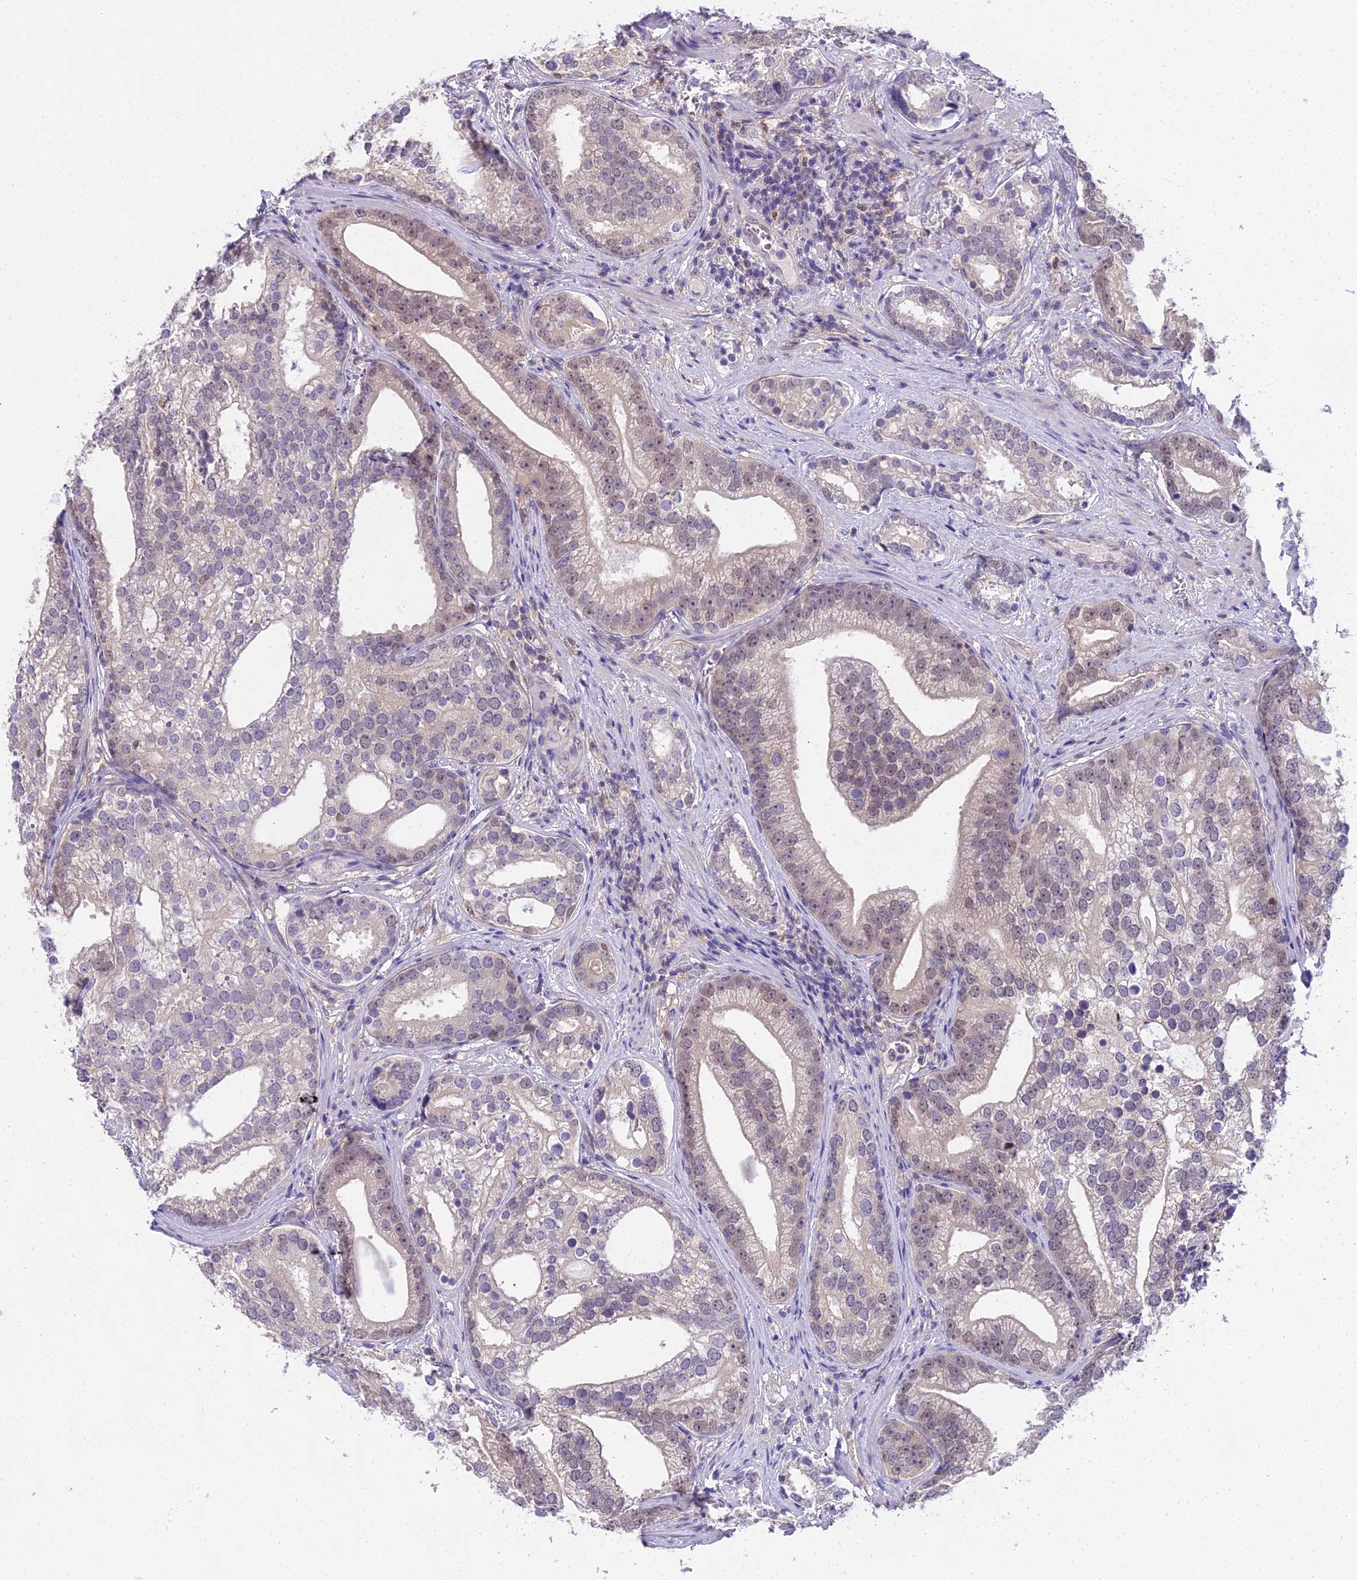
{"staining": {"intensity": "weak", "quantity": "<25%", "location": "cytoplasmic/membranous,nuclear"}, "tissue": "prostate cancer", "cell_type": "Tumor cells", "image_type": "cancer", "snomed": [{"axis": "morphology", "description": "Adenocarcinoma, High grade"}, {"axis": "topography", "description": "Prostate"}], "caption": "An image of high-grade adenocarcinoma (prostate) stained for a protein exhibits no brown staining in tumor cells.", "gene": "MAT2A", "patient": {"sex": "male", "age": 75}}